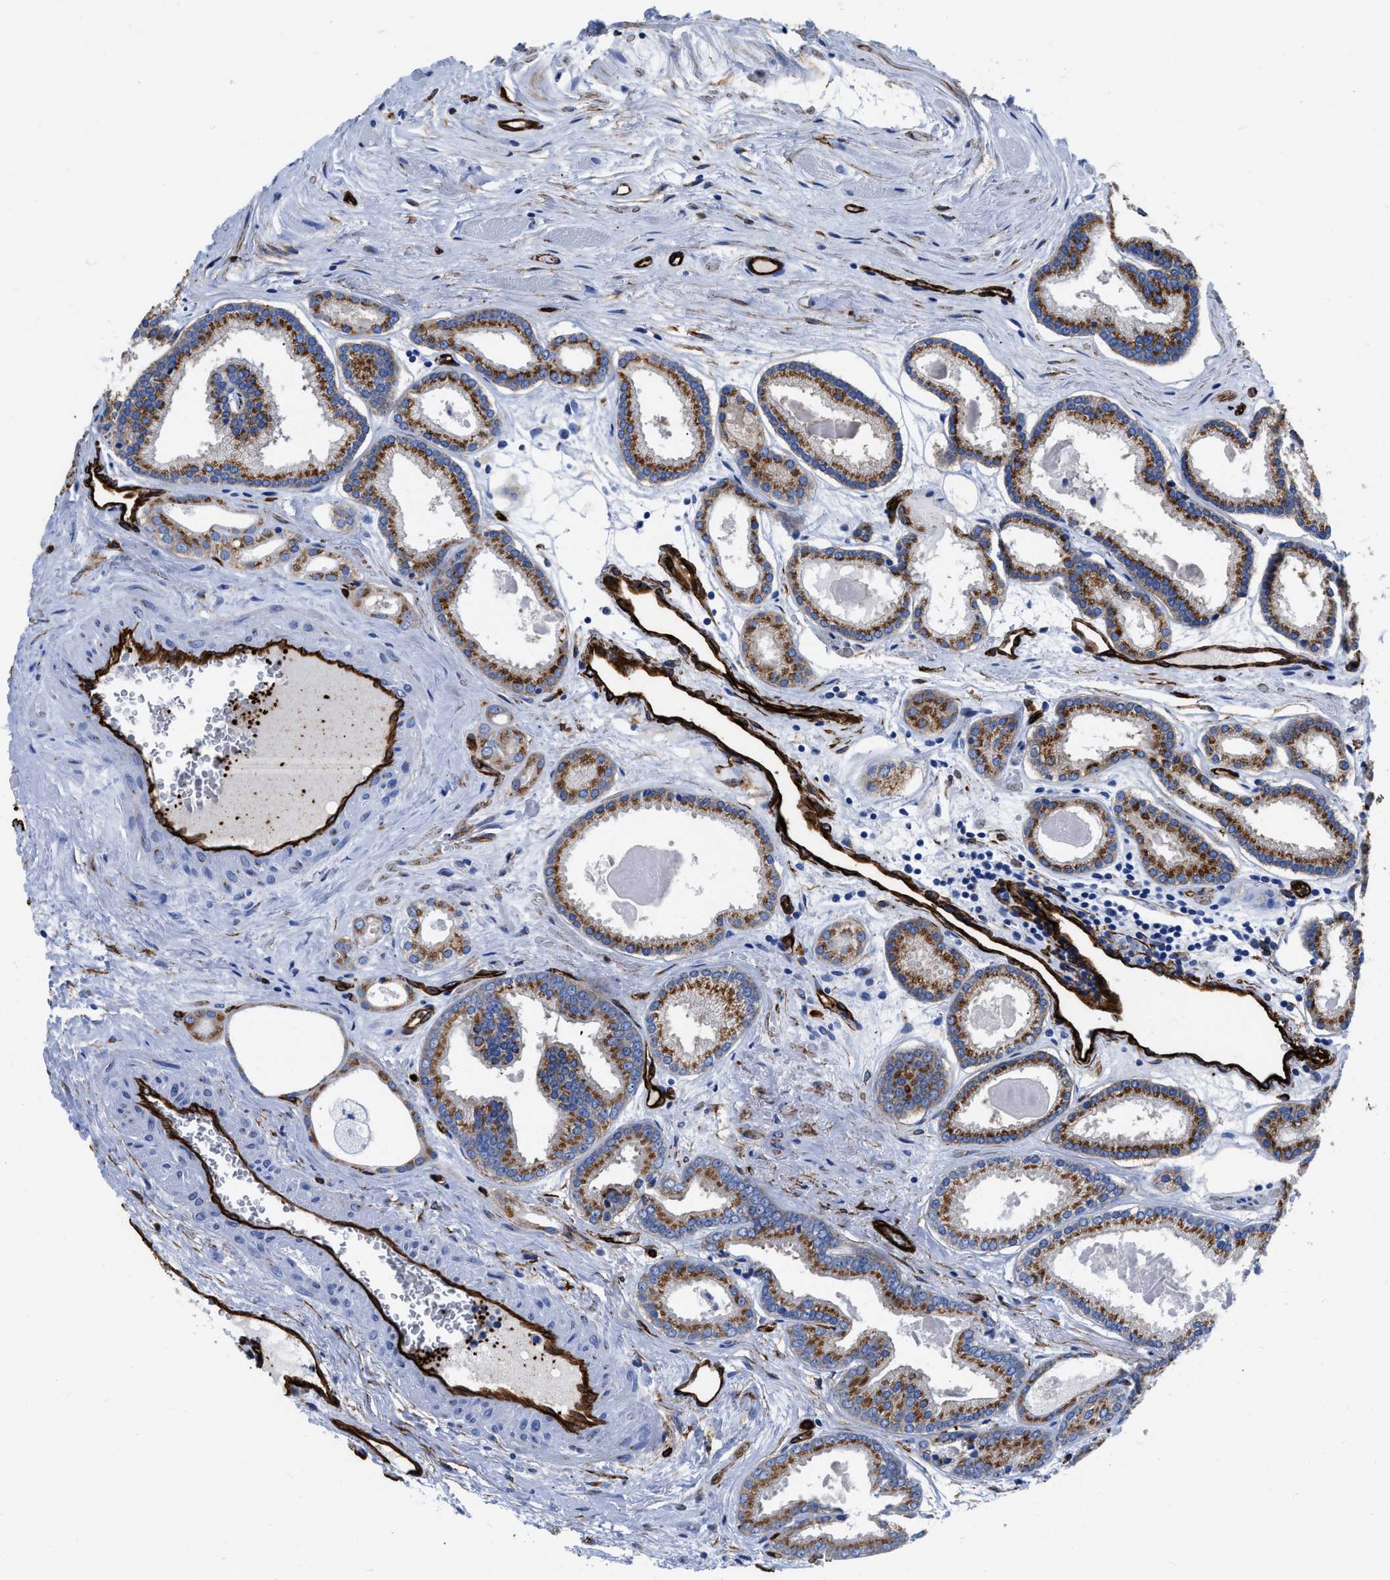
{"staining": {"intensity": "moderate", "quantity": ">75%", "location": "cytoplasmic/membranous"}, "tissue": "prostate cancer", "cell_type": "Tumor cells", "image_type": "cancer", "snomed": [{"axis": "morphology", "description": "Adenocarcinoma, Low grade"}, {"axis": "topography", "description": "Prostate"}], "caption": "Tumor cells demonstrate moderate cytoplasmic/membranous staining in about >75% of cells in prostate cancer.", "gene": "TVP23B", "patient": {"sex": "male", "age": 59}}